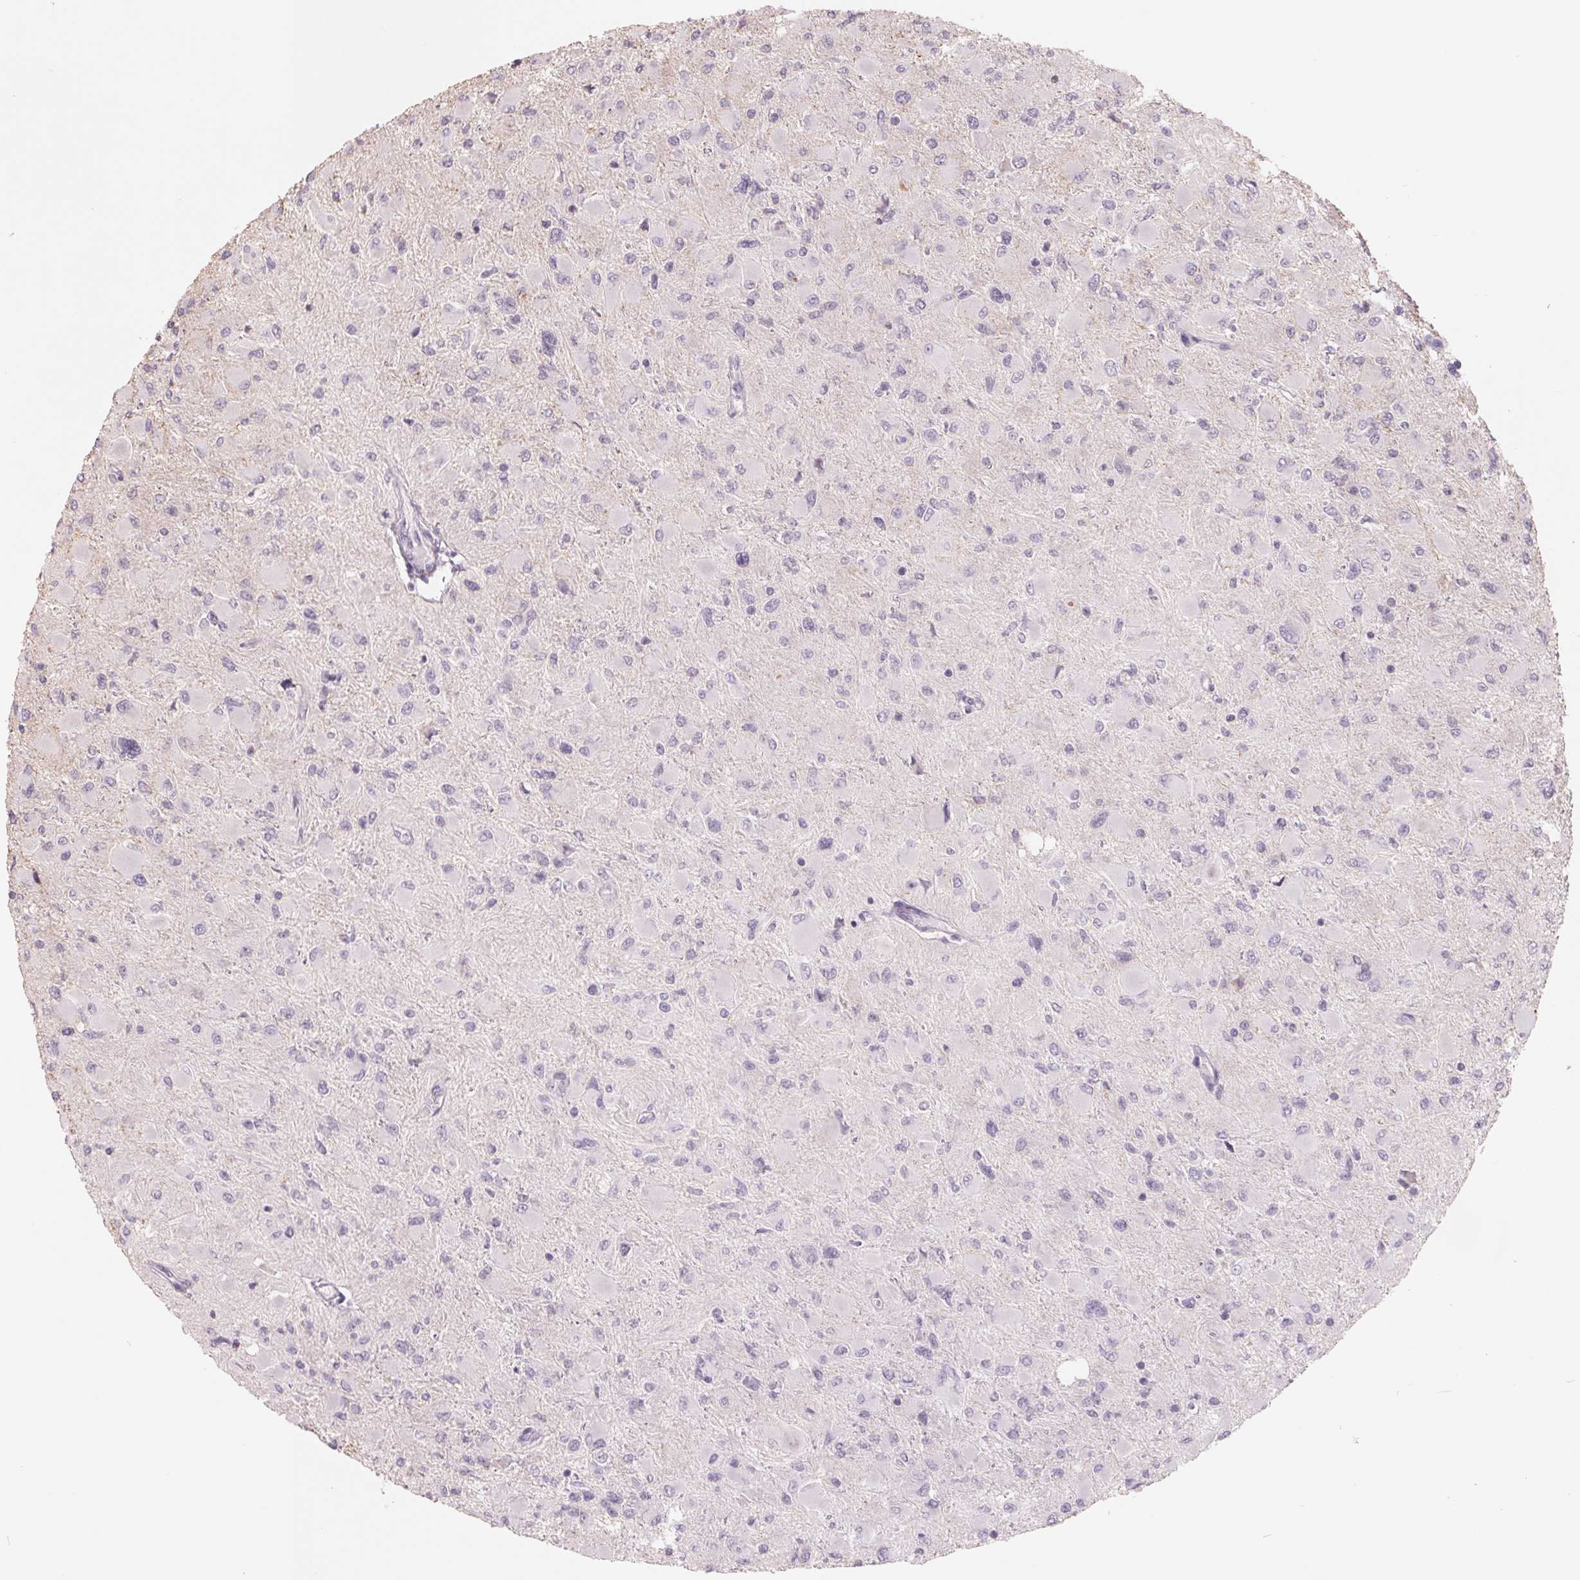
{"staining": {"intensity": "negative", "quantity": "none", "location": "none"}, "tissue": "glioma", "cell_type": "Tumor cells", "image_type": "cancer", "snomed": [{"axis": "morphology", "description": "Glioma, malignant, High grade"}, {"axis": "topography", "description": "Cerebral cortex"}], "caption": "This is an IHC image of glioma. There is no expression in tumor cells.", "gene": "FTCD", "patient": {"sex": "female", "age": 36}}